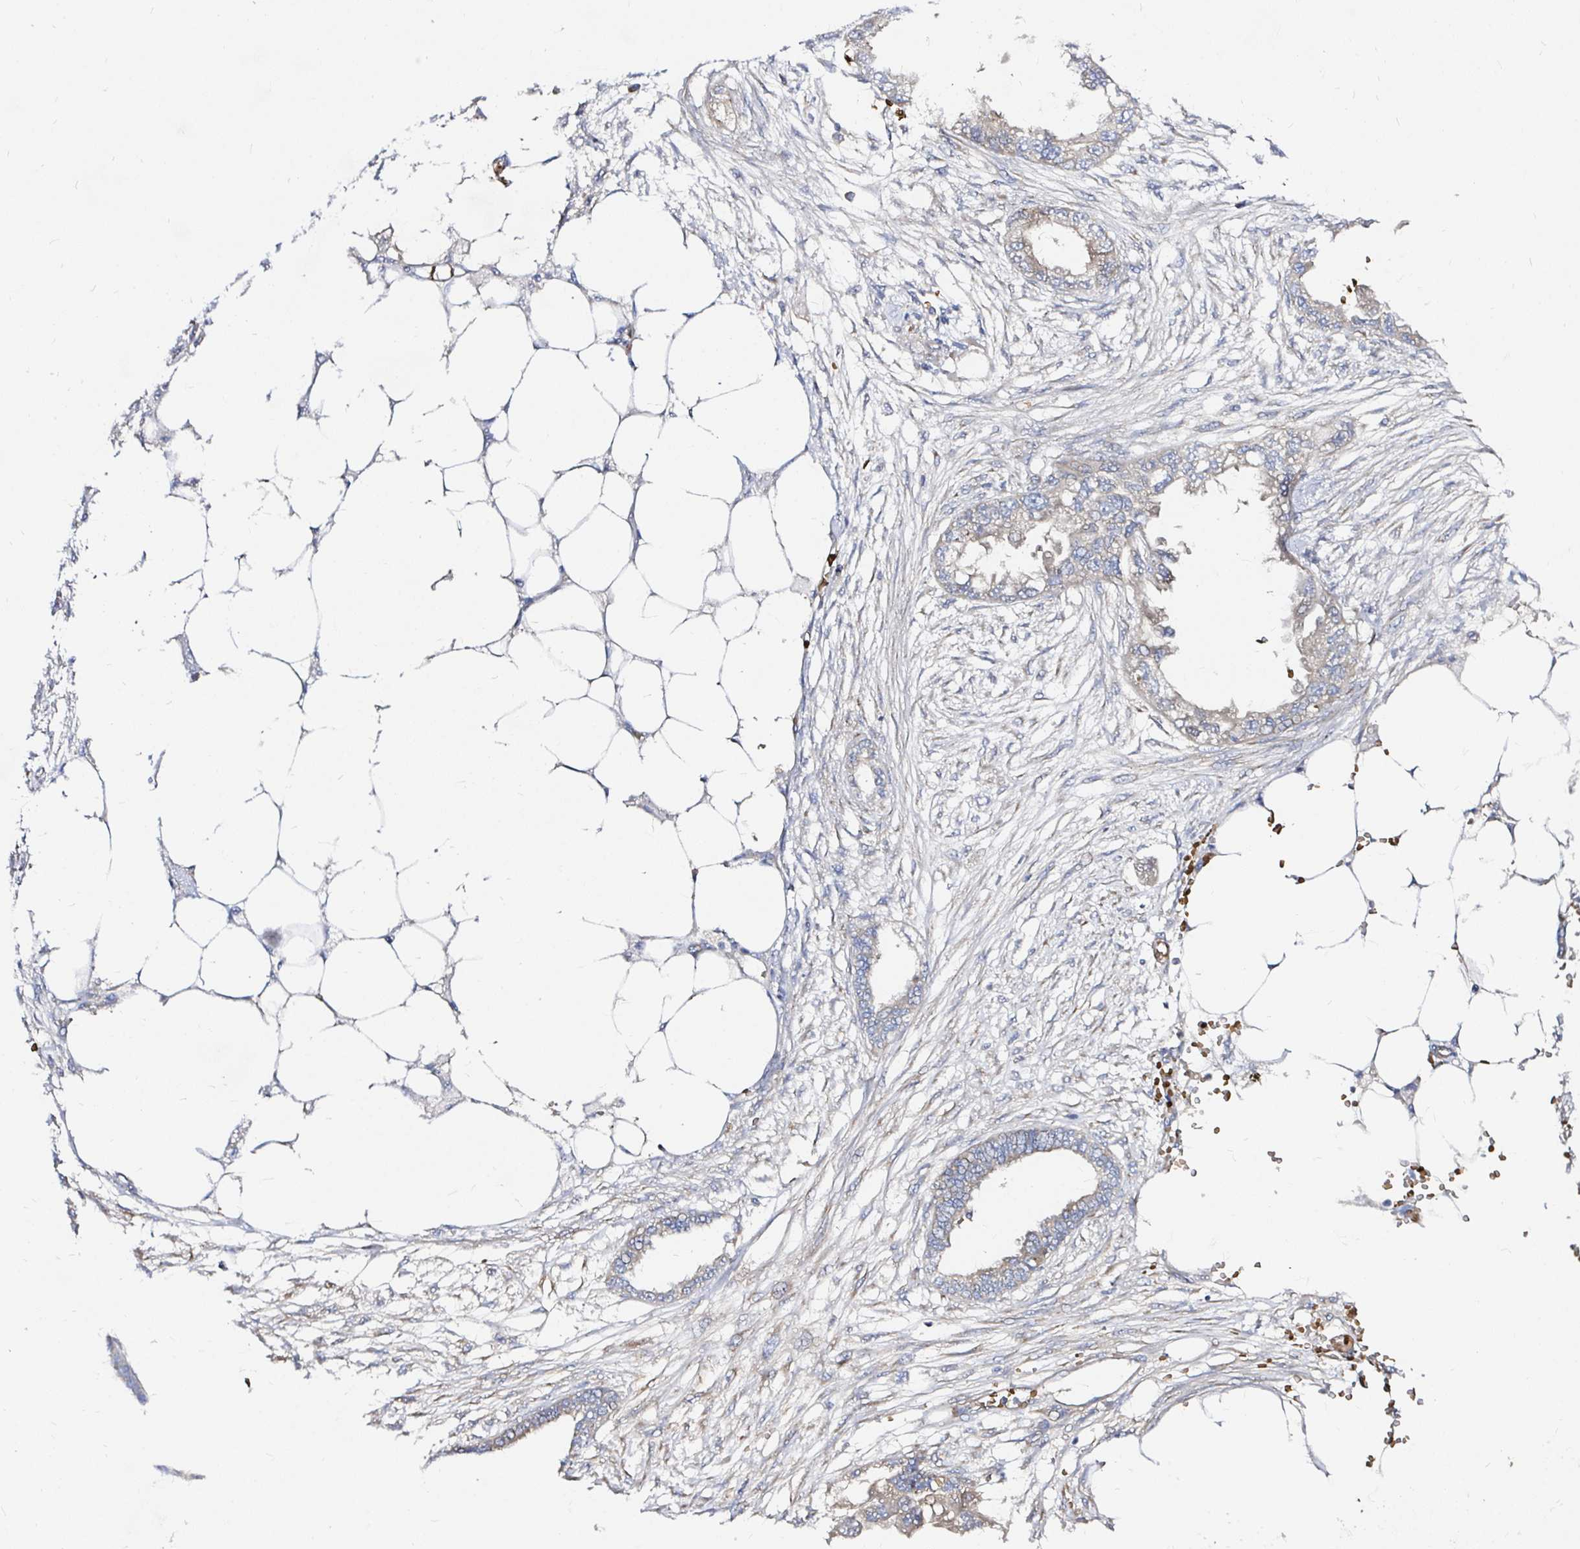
{"staining": {"intensity": "weak", "quantity": "<25%", "location": "cytoplasmic/membranous"}, "tissue": "endometrial cancer", "cell_type": "Tumor cells", "image_type": "cancer", "snomed": [{"axis": "morphology", "description": "Adenocarcinoma, NOS"}, {"axis": "morphology", "description": "Adenocarcinoma, metastatic, NOS"}, {"axis": "topography", "description": "Adipose tissue"}, {"axis": "topography", "description": "Endometrium"}], "caption": "DAB immunohistochemical staining of metastatic adenocarcinoma (endometrial) displays no significant positivity in tumor cells. (IHC, brightfield microscopy, high magnification).", "gene": "ARHGEF37", "patient": {"sex": "female", "age": 67}}